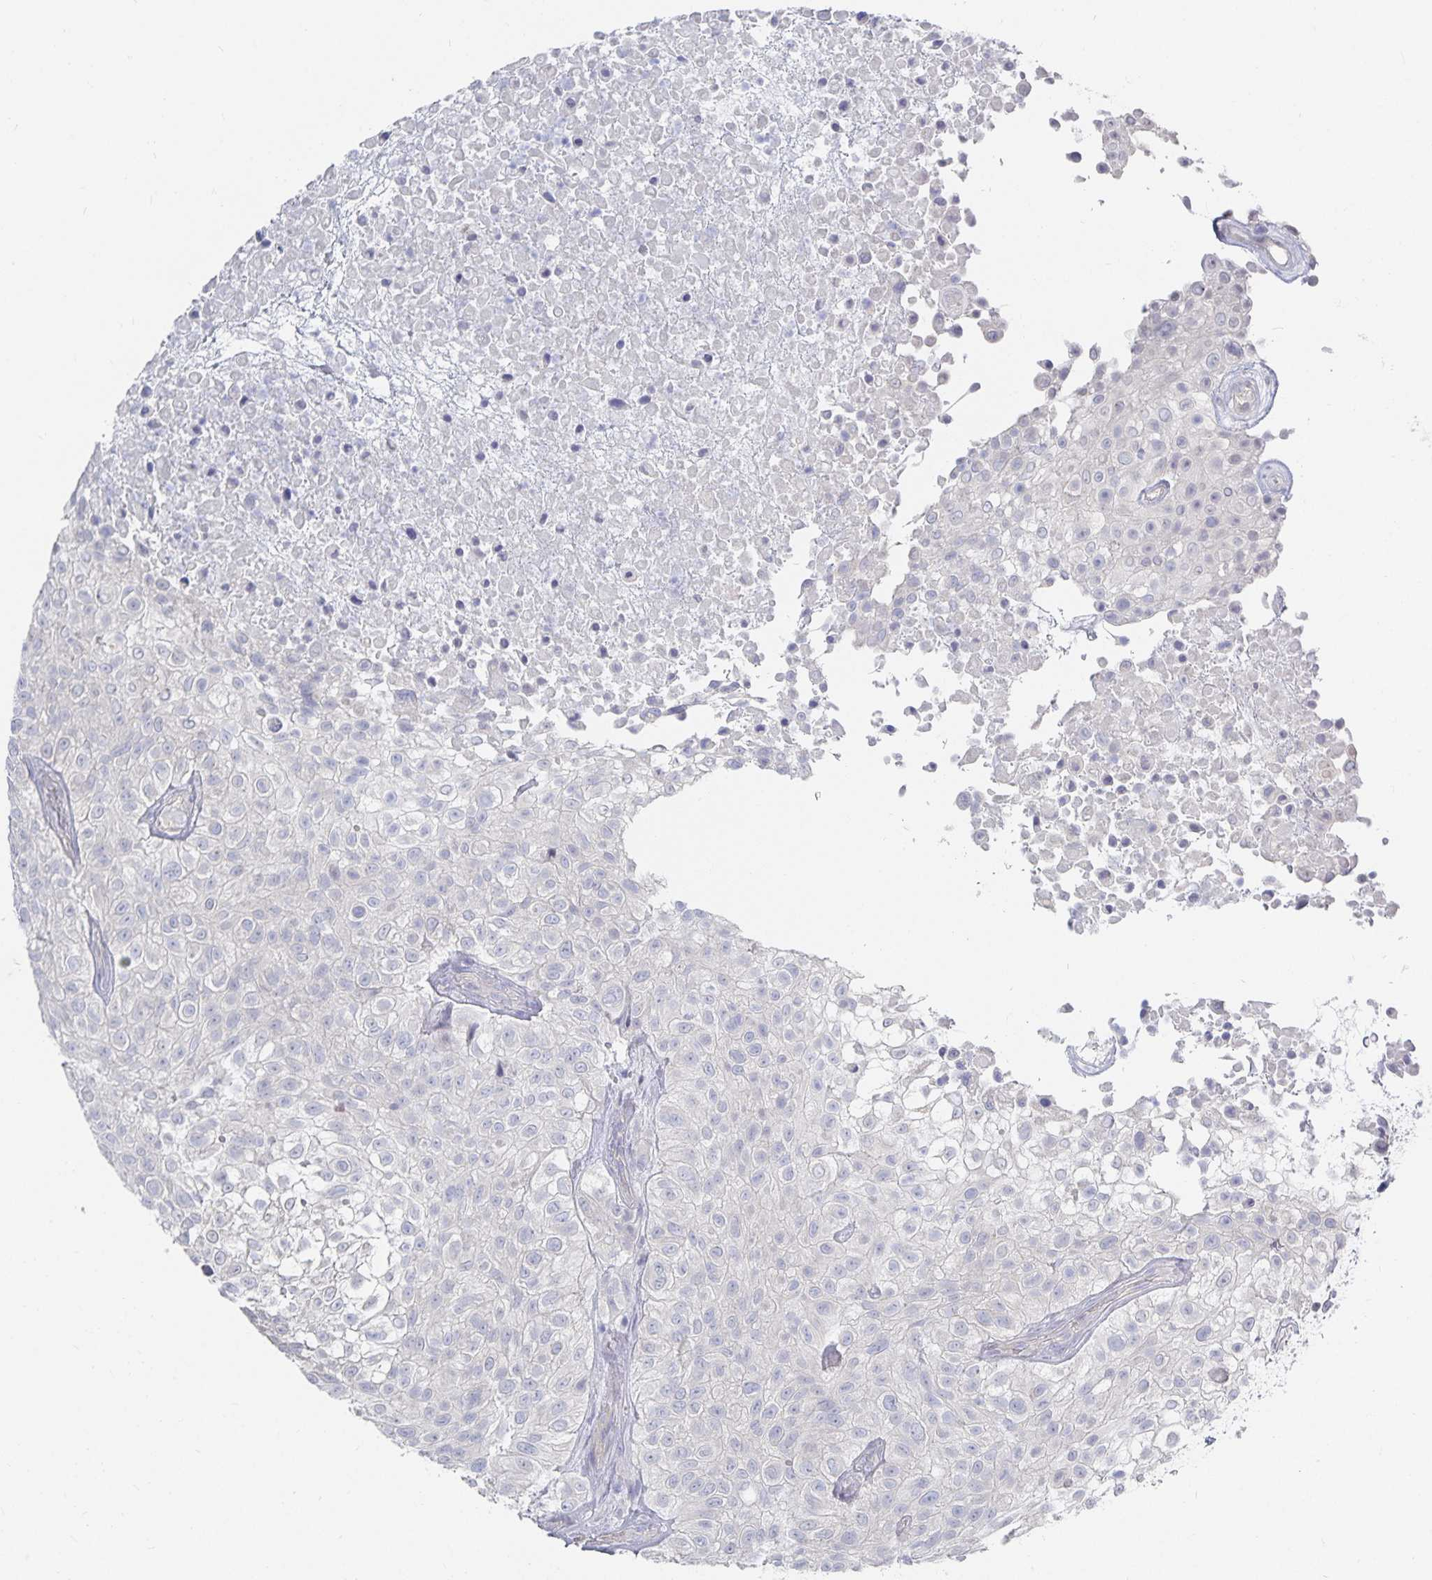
{"staining": {"intensity": "negative", "quantity": "none", "location": "none"}, "tissue": "urothelial cancer", "cell_type": "Tumor cells", "image_type": "cancer", "snomed": [{"axis": "morphology", "description": "Urothelial carcinoma, High grade"}, {"axis": "topography", "description": "Urinary bladder"}], "caption": "Immunohistochemical staining of high-grade urothelial carcinoma exhibits no significant positivity in tumor cells. (DAB IHC, high magnification).", "gene": "DNAH9", "patient": {"sex": "male", "age": 56}}